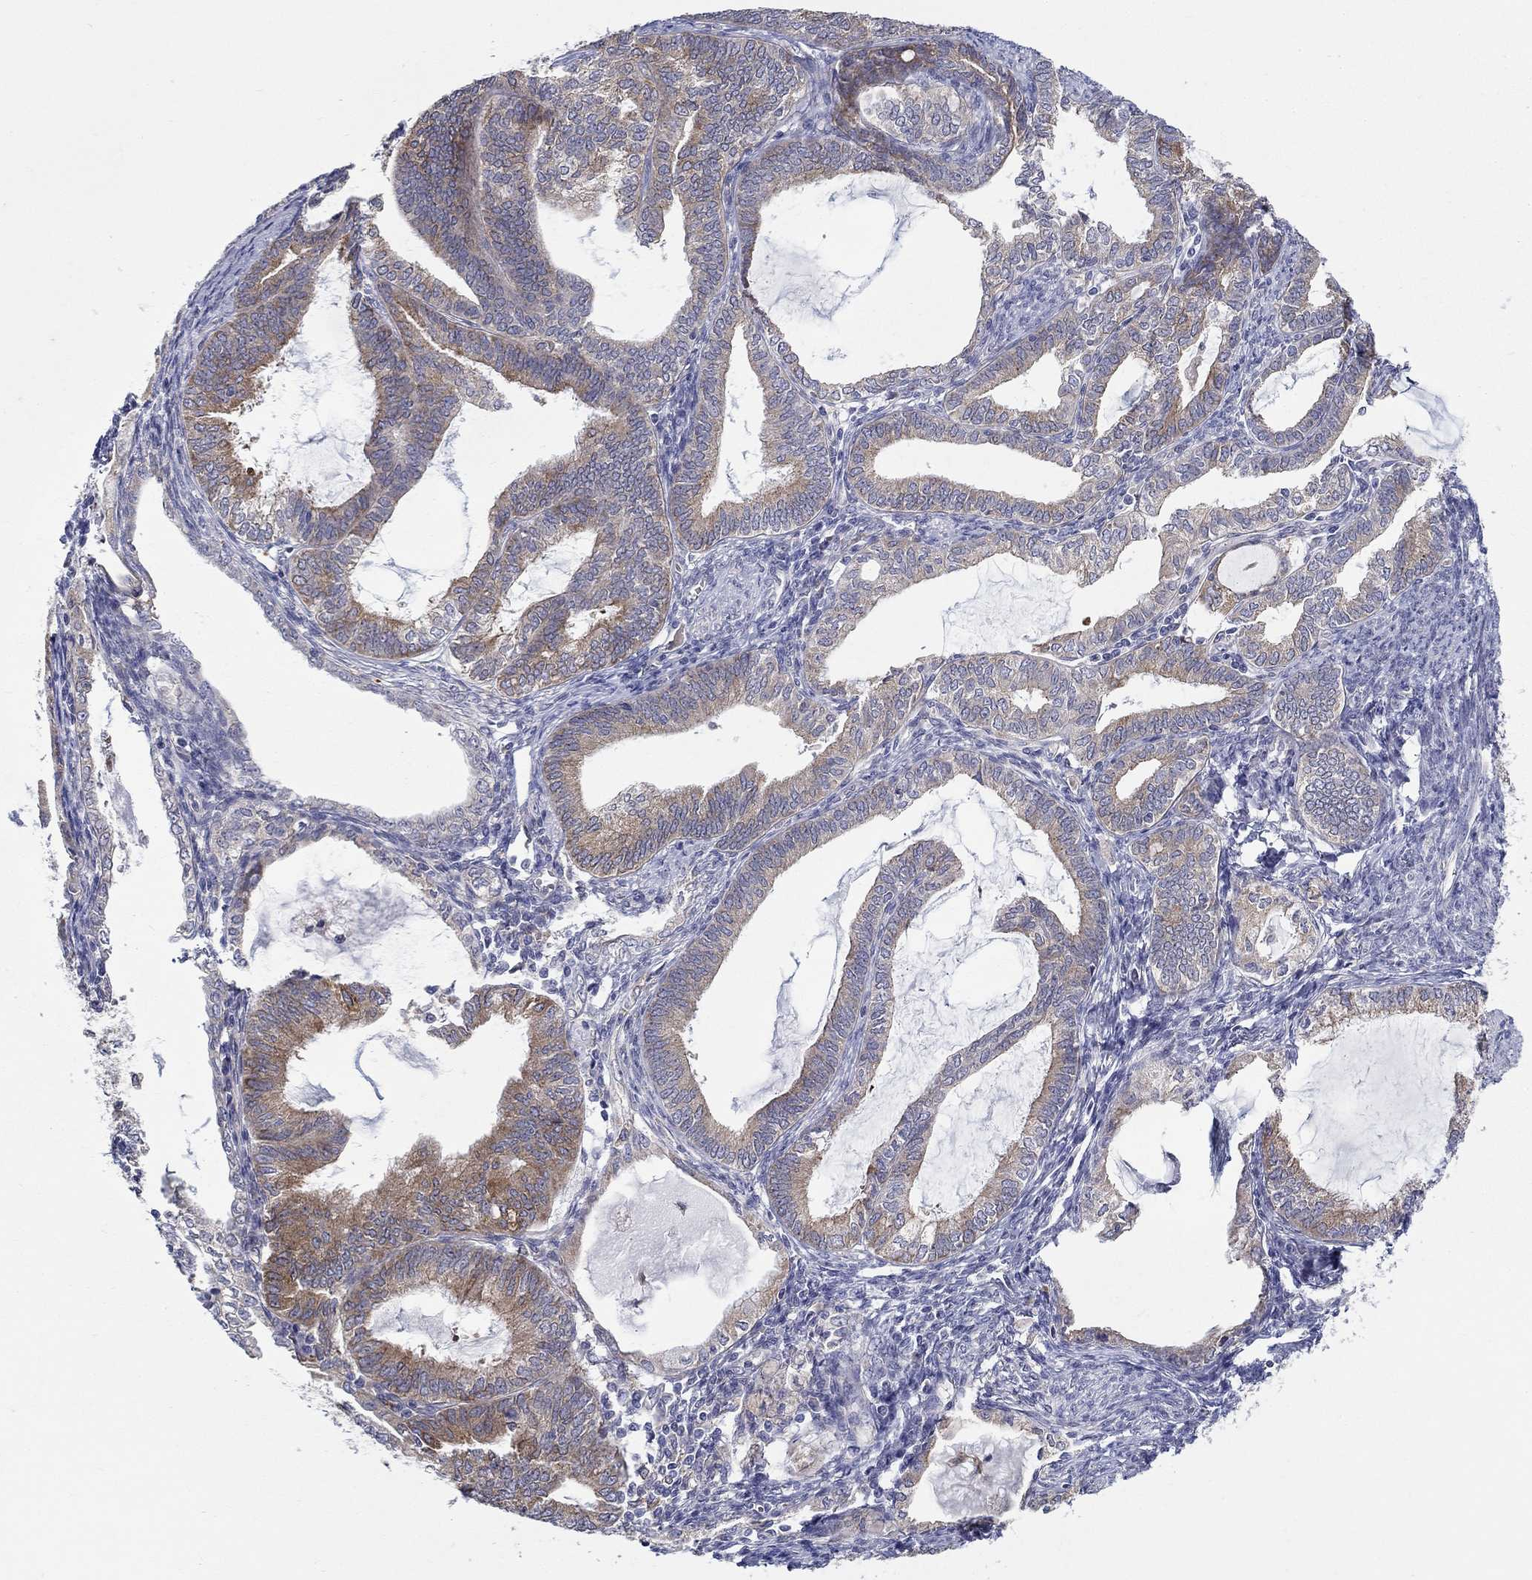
{"staining": {"intensity": "moderate", "quantity": "<25%", "location": "cytoplasmic/membranous"}, "tissue": "endometrial cancer", "cell_type": "Tumor cells", "image_type": "cancer", "snomed": [{"axis": "morphology", "description": "Adenocarcinoma, NOS"}, {"axis": "topography", "description": "Endometrium"}], "caption": "Human endometrial adenocarcinoma stained with a protein marker demonstrates moderate staining in tumor cells.", "gene": "QRFPR", "patient": {"sex": "female", "age": 86}}